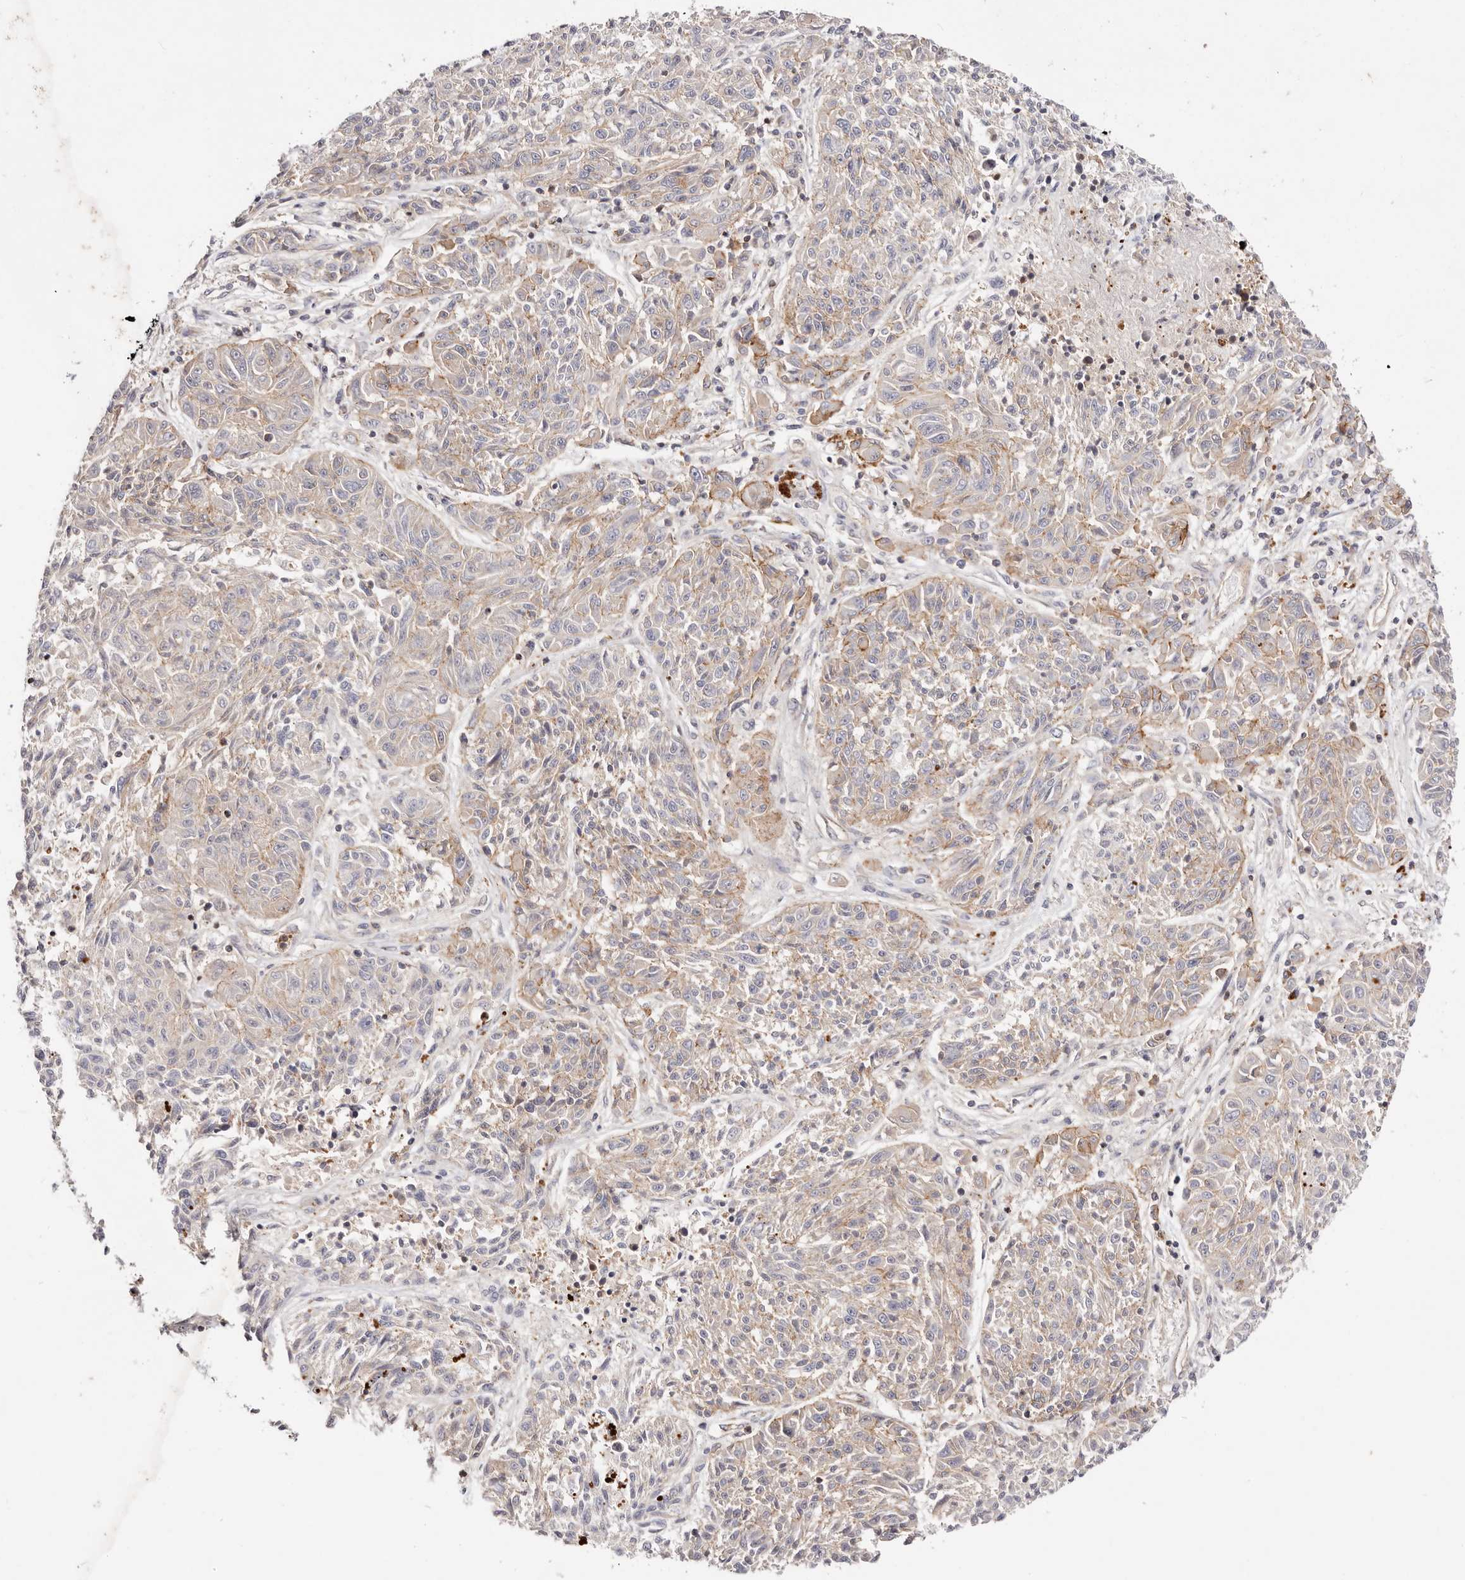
{"staining": {"intensity": "weak", "quantity": ">75%", "location": "cytoplasmic/membranous"}, "tissue": "melanoma", "cell_type": "Tumor cells", "image_type": "cancer", "snomed": [{"axis": "morphology", "description": "Malignant melanoma, NOS"}, {"axis": "topography", "description": "Skin"}], "caption": "Protein expression analysis of melanoma exhibits weak cytoplasmic/membranous positivity in approximately >75% of tumor cells.", "gene": "SLC35B2", "patient": {"sex": "male", "age": 53}}